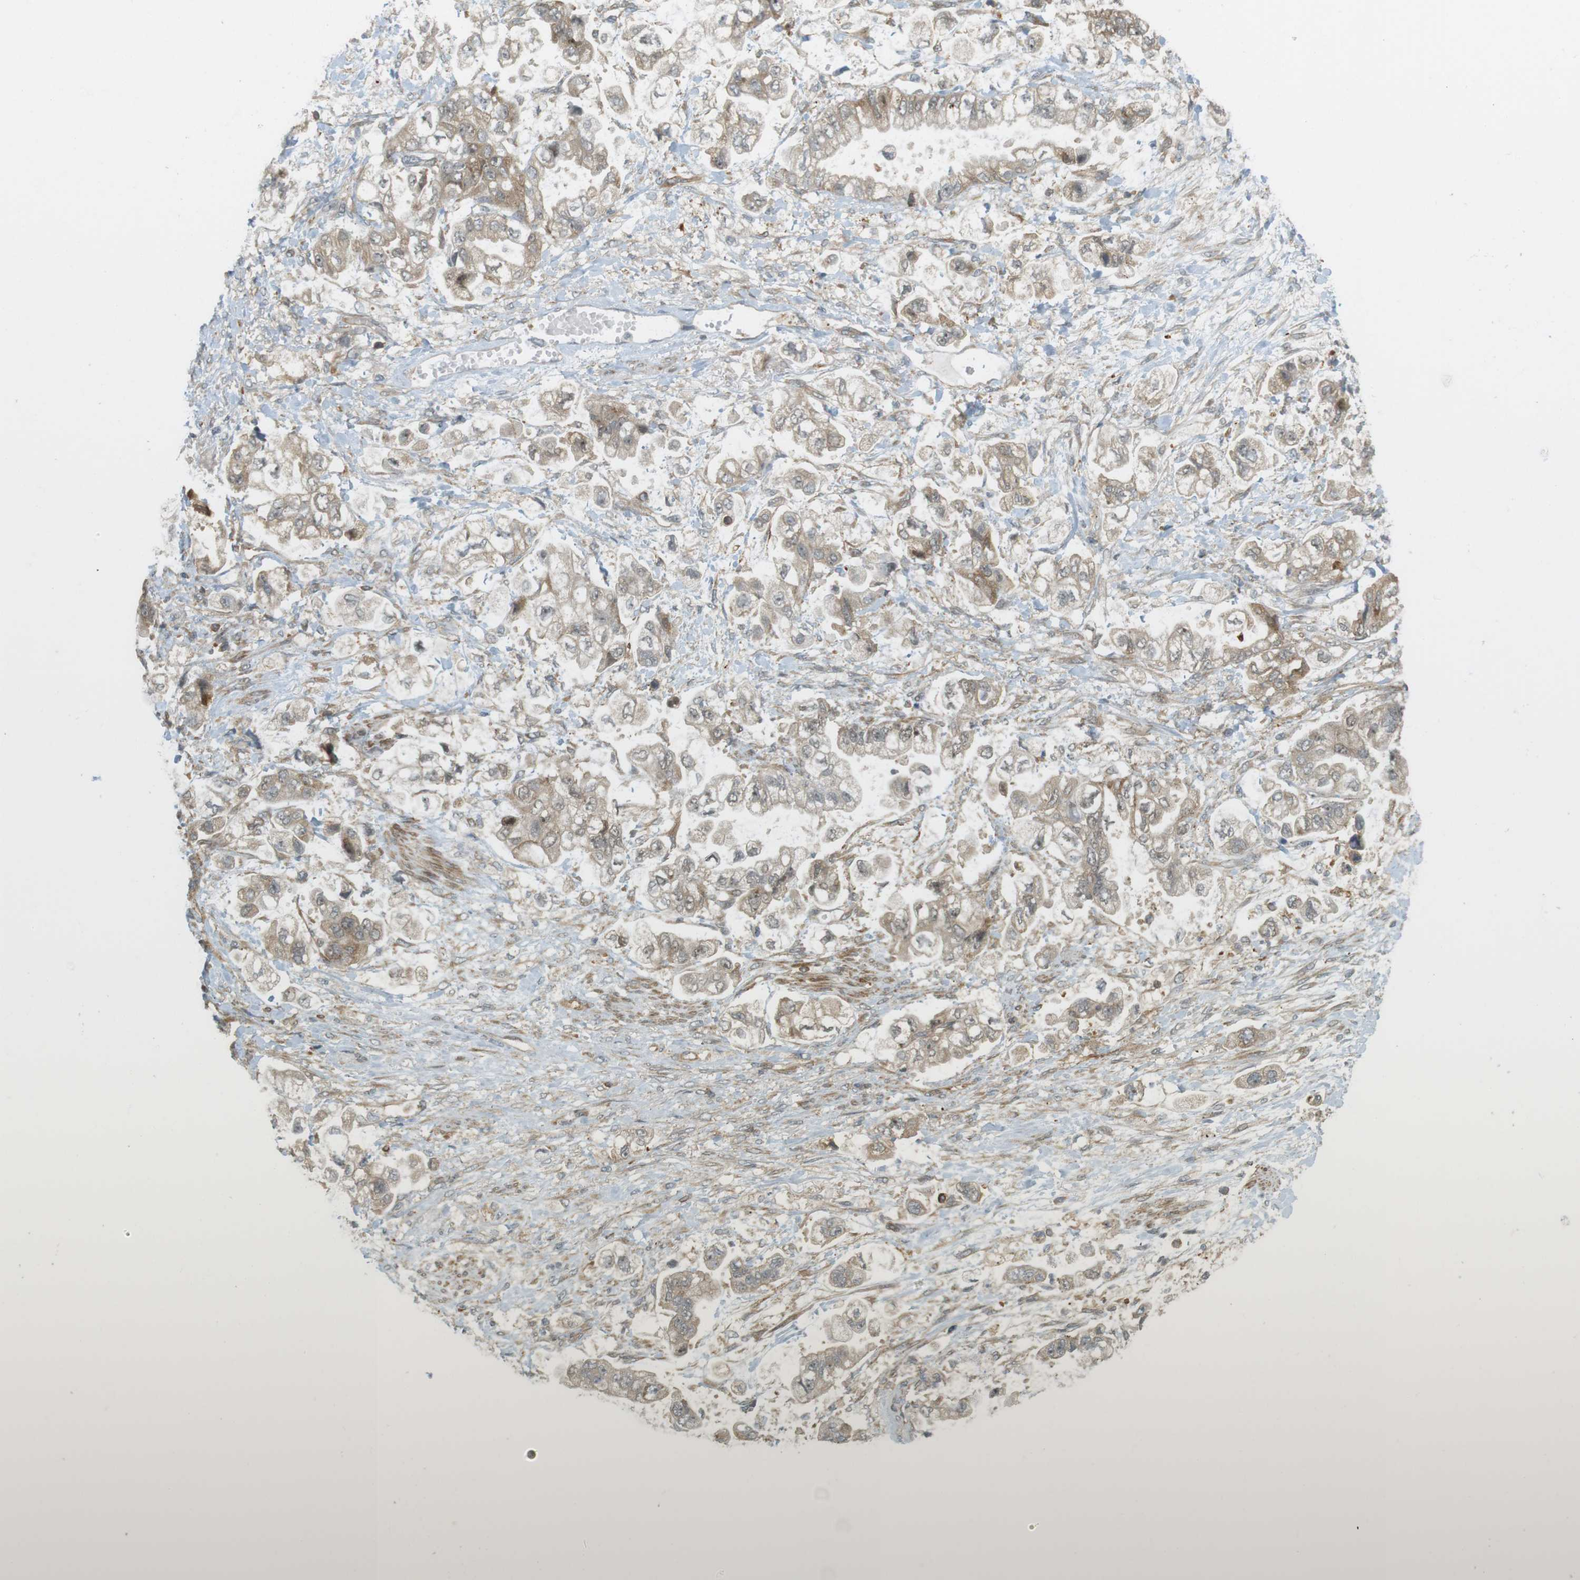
{"staining": {"intensity": "weak", "quantity": ">75%", "location": "cytoplasmic/membranous,nuclear"}, "tissue": "stomach cancer", "cell_type": "Tumor cells", "image_type": "cancer", "snomed": [{"axis": "morphology", "description": "Normal tissue, NOS"}, {"axis": "morphology", "description": "Adenocarcinoma, NOS"}, {"axis": "topography", "description": "Stomach"}], "caption": "Protein staining reveals weak cytoplasmic/membranous and nuclear expression in about >75% of tumor cells in stomach cancer.", "gene": "PA2G4", "patient": {"sex": "male", "age": 62}}